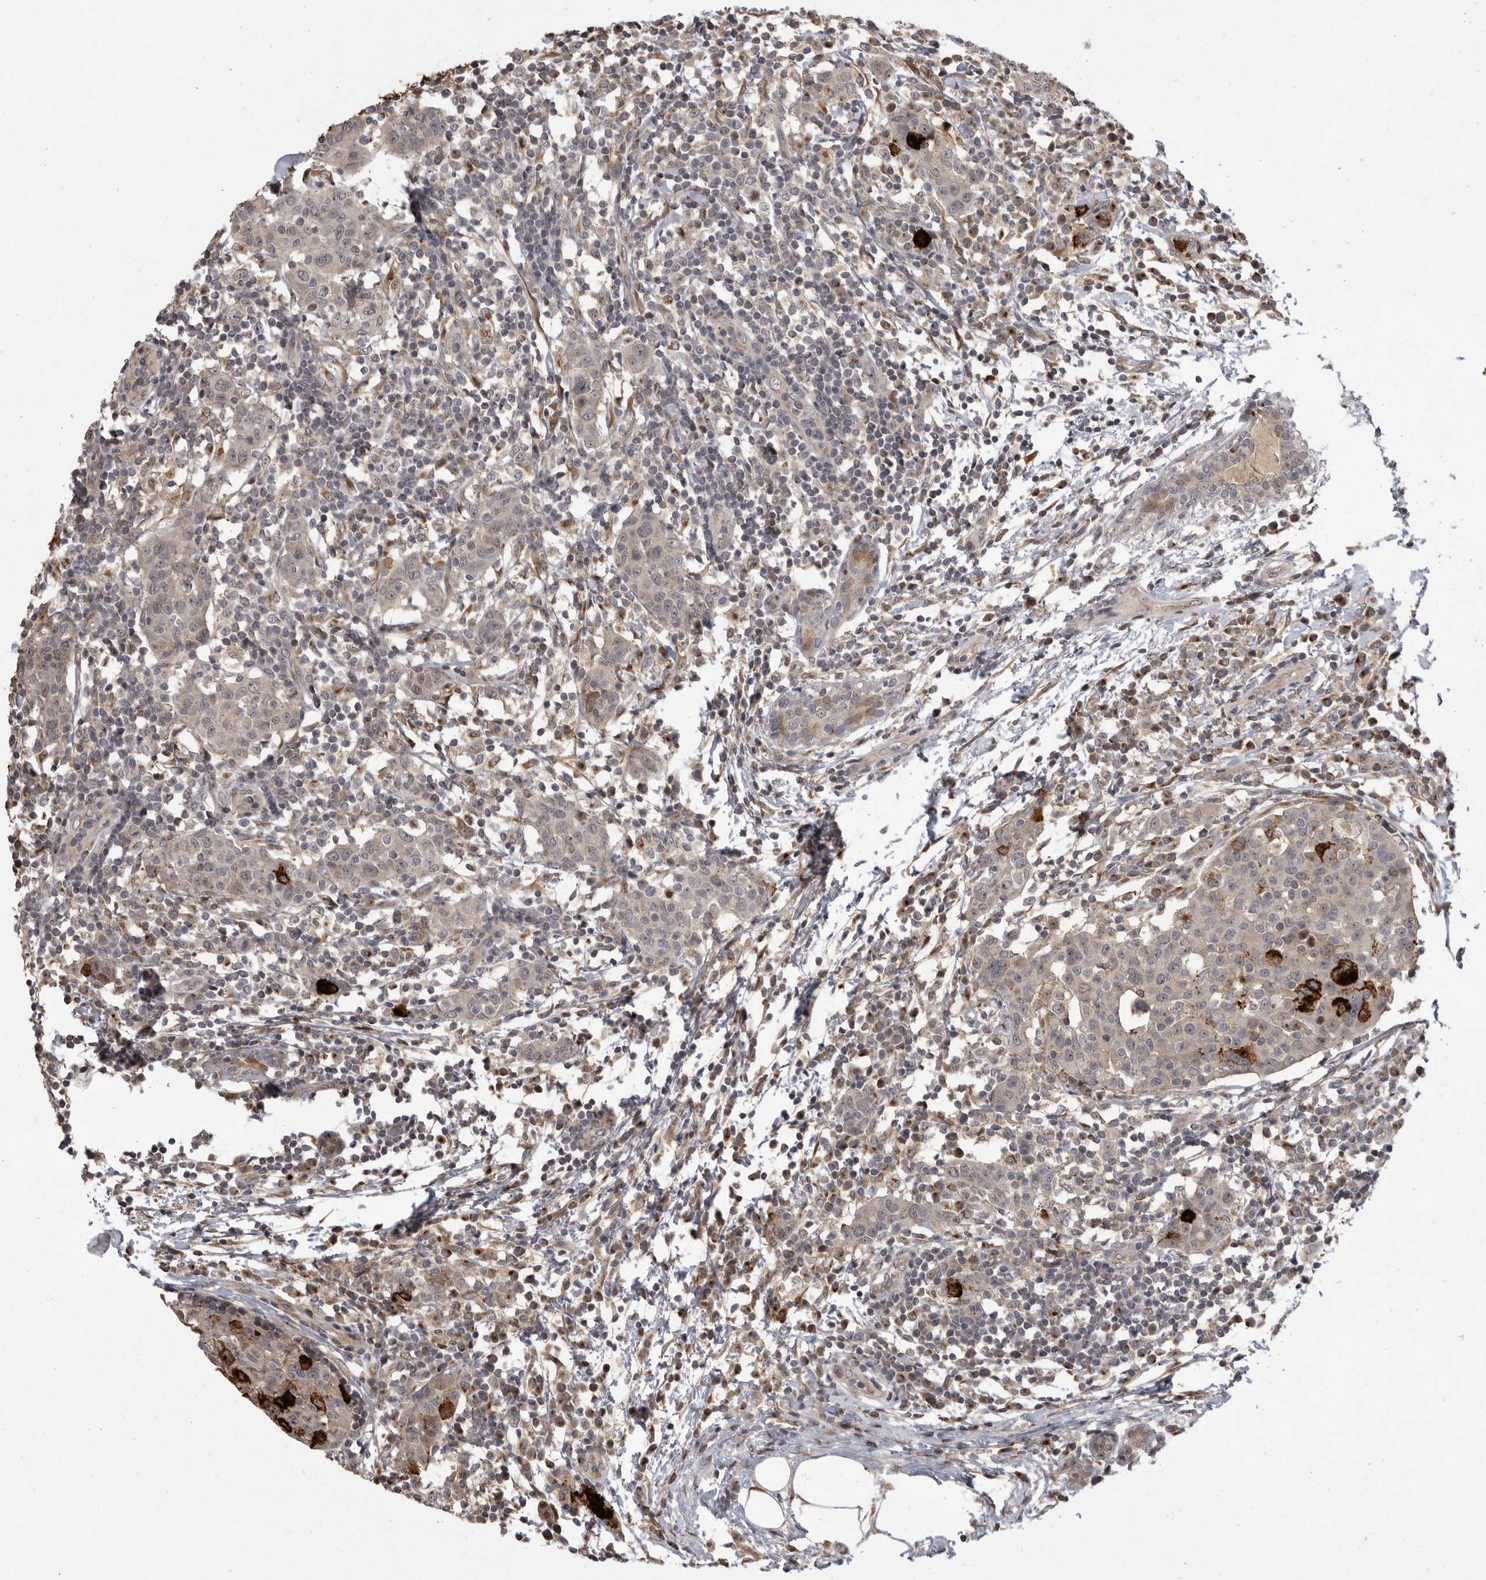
{"staining": {"intensity": "strong", "quantity": "<25%", "location": "cytoplasmic/membranous"}, "tissue": "breast cancer", "cell_type": "Tumor cells", "image_type": "cancer", "snomed": [{"axis": "morphology", "description": "Normal tissue, NOS"}, {"axis": "morphology", "description": "Duct carcinoma"}, {"axis": "topography", "description": "Breast"}], "caption": "Immunohistochemistry (DAB (3,3'-diaminobenzidine)) staining of human invasive ductal carcinoma (breast) shows strong cytoplasmic/membranous protein expression in about <25% of tumor cells. Using DAB (3,3'-diaminobenzidine) (brown) and hematoxylin (blue) stains, captured at high magnification using brightfield microscopy.", "gene": "MAN2A1", "patient": {"sex": "female", "age": 37}}